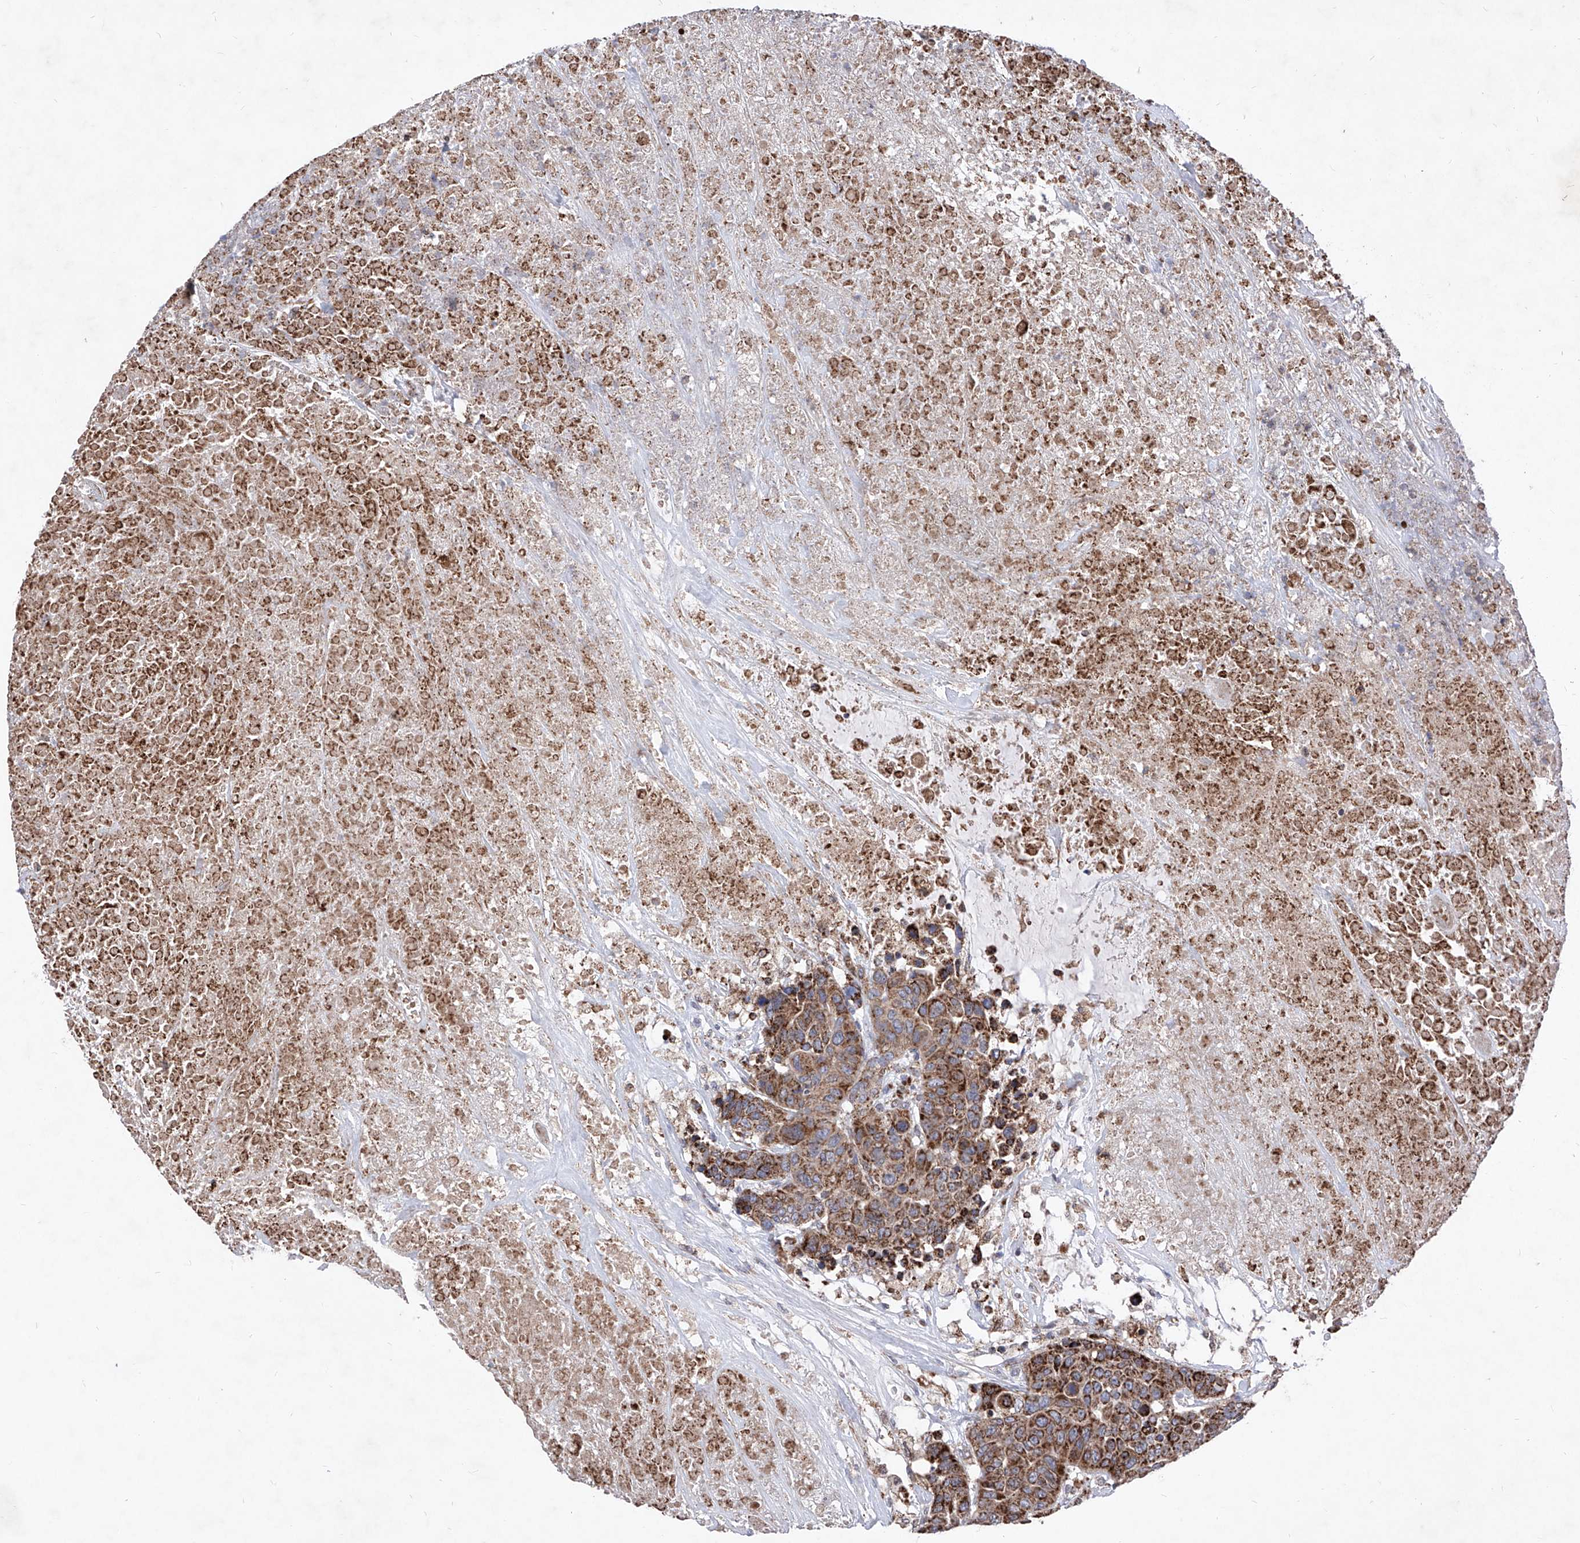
{"staining": {"intensity": "strong", "quantity": ">75%", "location": "cytoplasmic/membranous"}, "tissue": "breast cancer", "cell_type": "Tumor cells", "image_type": "cancer", "snomed": [{"axis": "morphology", "description": "Duct carcinoma"}, {"axis": "topography", "description": "Breast"}], "caption": "This is a histology image of immunohistochemistry (IHC) staining of breast invasive ductal carcinoma, which shows strong staining in the cytoplasmic/membranous of tumor cells.", "gene": "SEMA6A", "patient": {"sex": "female", "age": 37}}